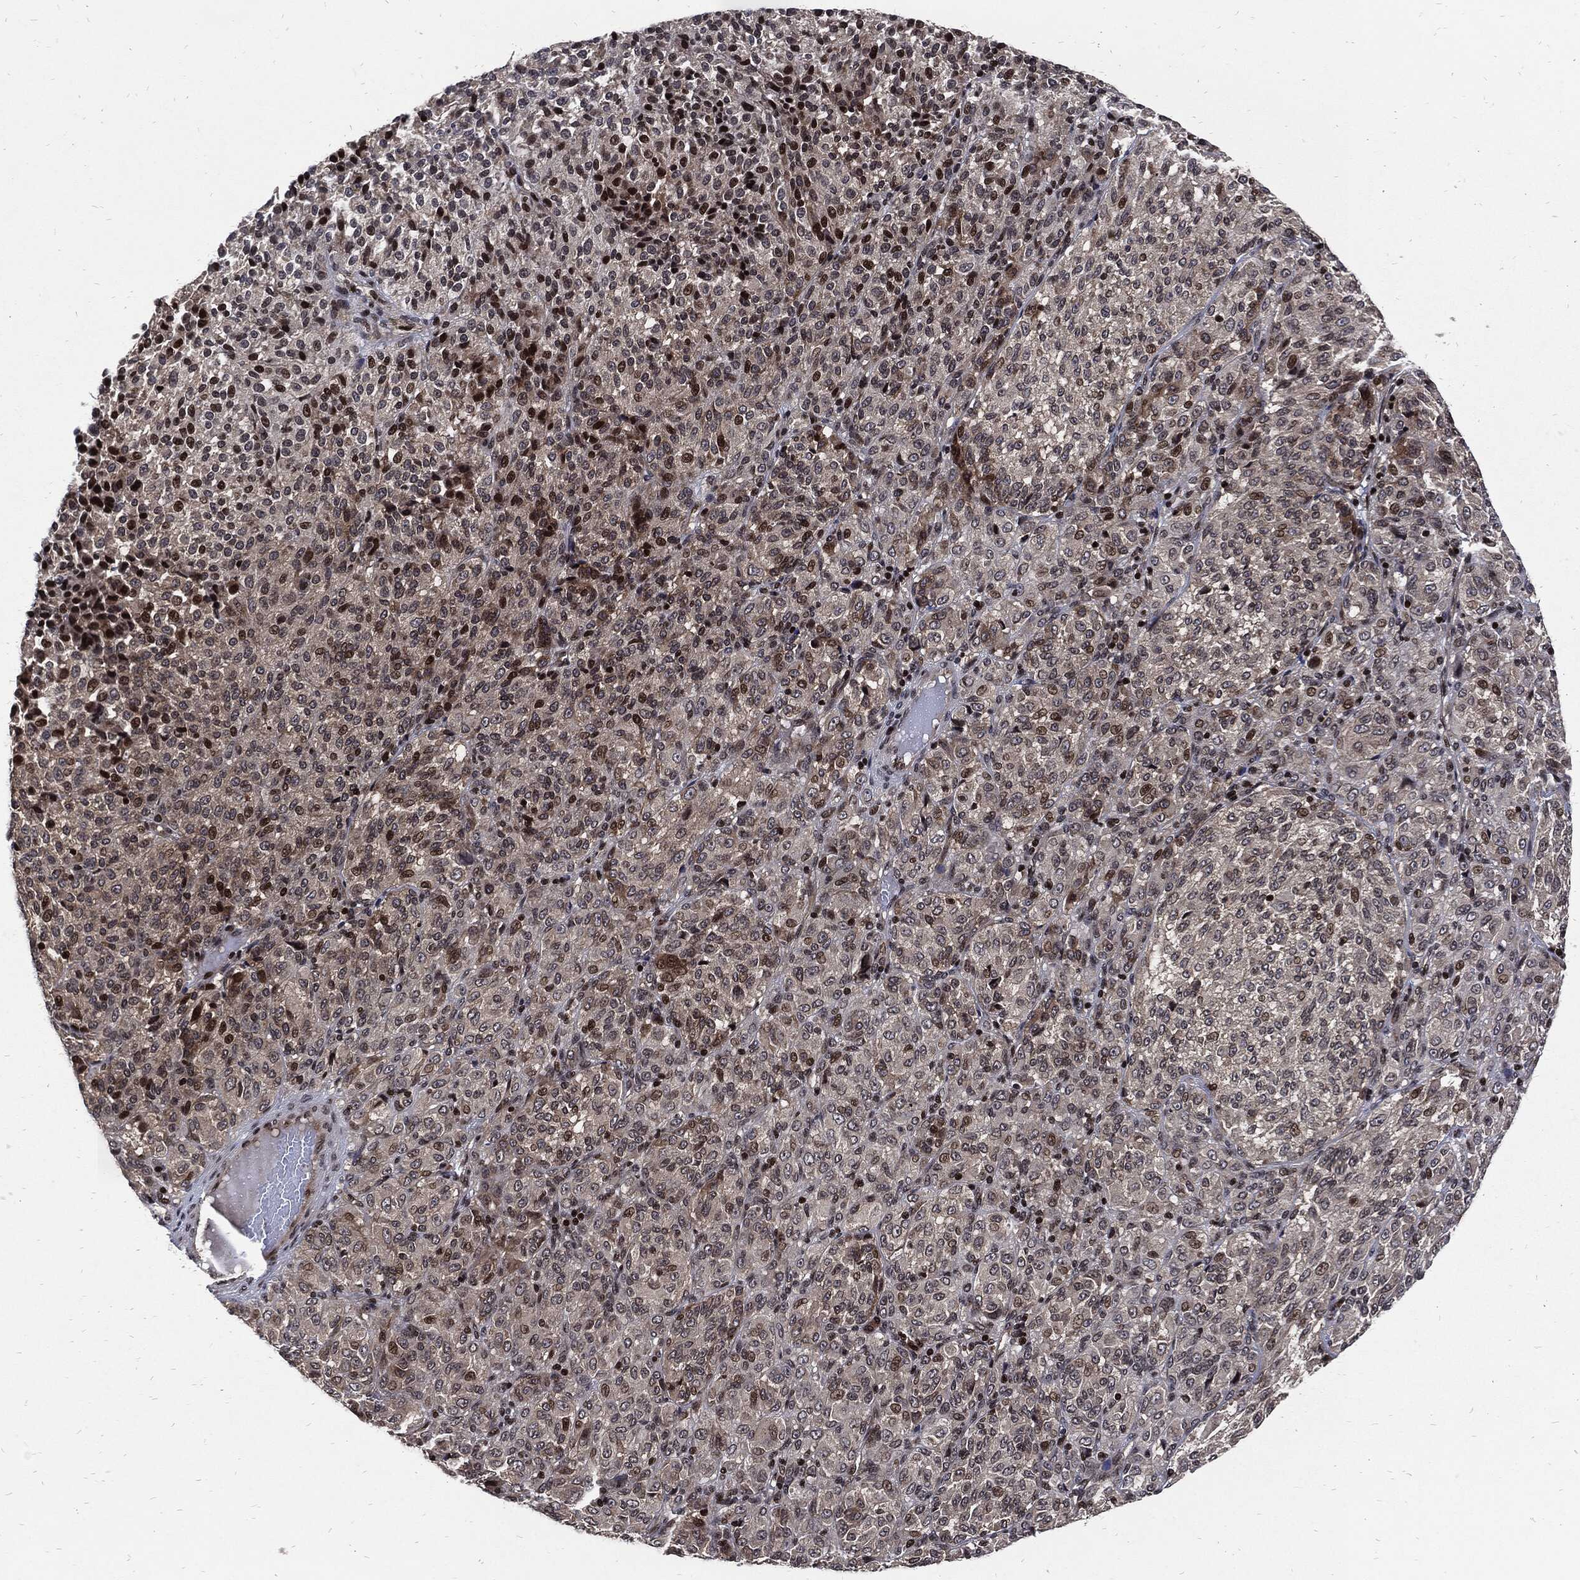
{"staining": {"intensity": "strong", "quantity": "<25%", "location": "nuclear"}, "tissue": "melanoma", "cell_type": "Tumor cells", "image_type": "cancer", "snomed": [{"axis": "morphology", "description": "Malignant melanoma, Metastatic site"}, {"axis": "topography", "description": "Brain"}], "caption": "Immunohistochemistry (DAB) staining of melanoma reveals strong nuclear protein expression in approximately <25% of tumor cells. The protein is shown in brown color, while the nuclei are stained blue.", "gene": "ZNF775", "patient": {"sex": "female", "age": 56}}